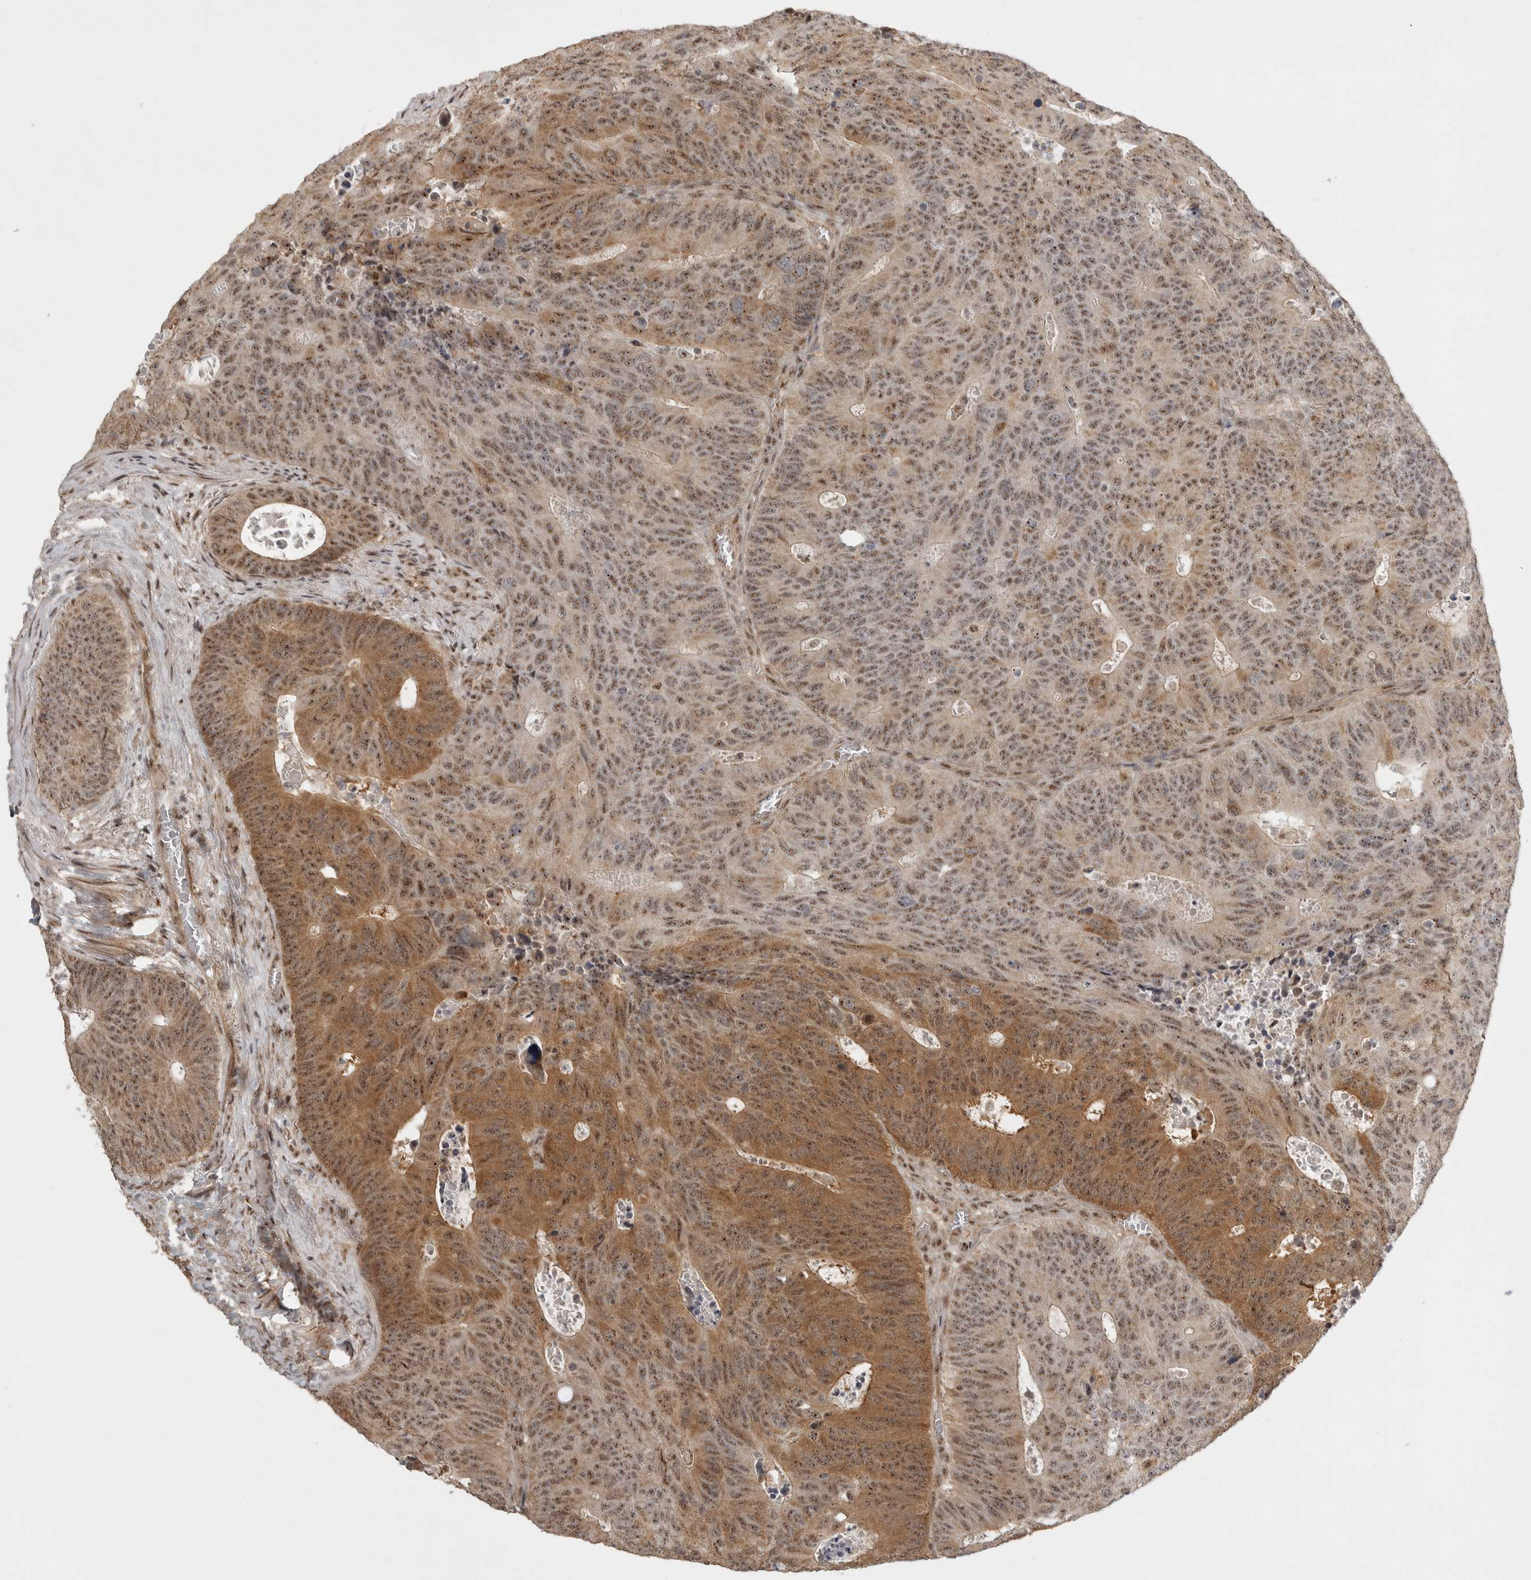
{"staining": {"intensity": "moderate", "quantity": ">75%", "location": "cytoplasmic/membranous,nuclear"}, "tissue": "colorectal cancer", "cell_type": "Tumor cells", "image_type": "cancer", "snomed": [{"axis": "morphology", "description": "Adenocarcinoma, NOS"}, {"axis": "topography", "description": "Colon"}], "caption": "Adenocarcinoma (colorectal) stained for a protein exhibits moderate cytoplasmic/membranous and nuclear positivity in tumor cells.", "gene": "POMP", "patient": {"sex": "male", "age": 87}}